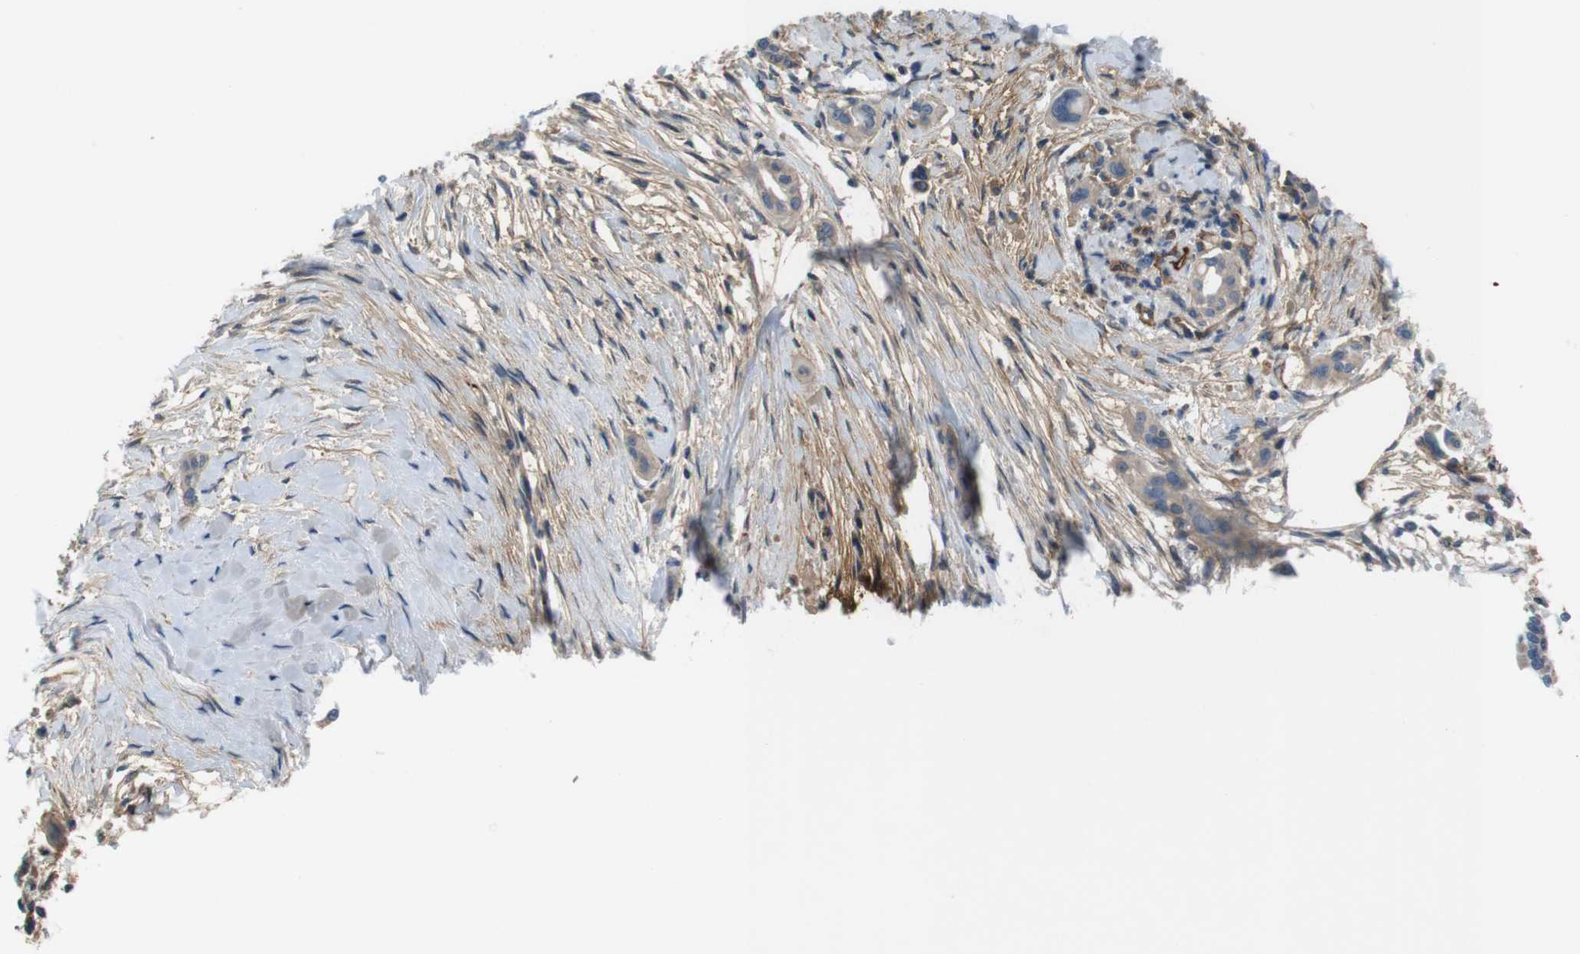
{"staining": {"intensity": "weak", "quantity": ">75%", "location": "cytoplasmic/membranous"}, "tissue": "pancreatic cancer", "cell_type": "Tumor cells", "image_type": "cancer", "snomed": [{"axis": "morphology", "description": "Adenocarcinoma, NOS"}, {"axis": "topography", "description": "Pancreas"}], "caption": "About >75% of tumor cells in human pancreatic adenocarcinoma display weak cytoplasmic/membranous protein positivity as visualized by brown immunohistochemical staining.", "gene": "BVES", "patient": {"sex": "female", "age": 60}}